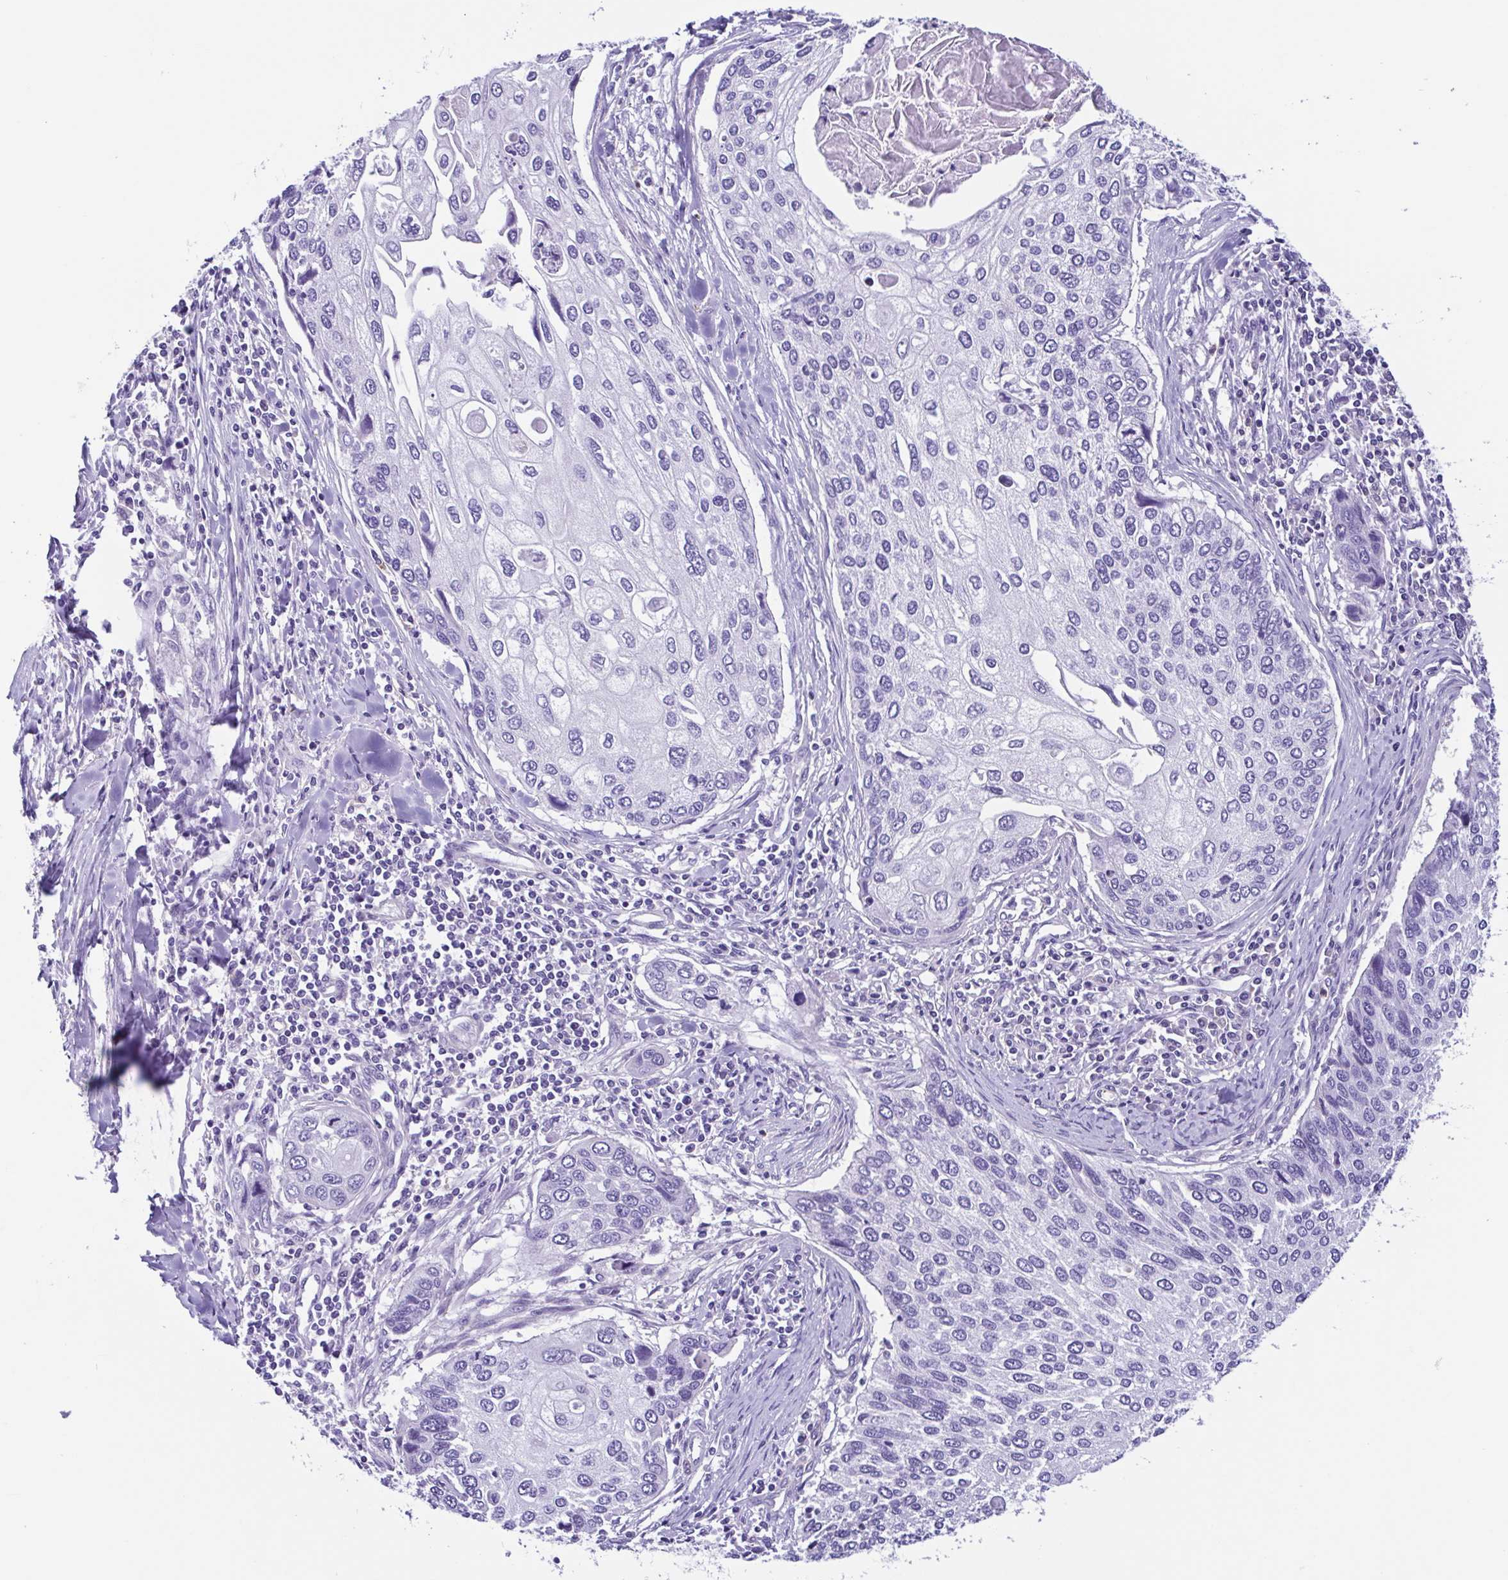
{"staining": {"intensity": "negative", "quantity": "none", "location": "none"}, "tissue": "lung cancer", "cell_type": "Tumor cells", "image_type": "cancer", "snomed": [{"axis": "morphology", "description": "Squamous cell carcinoma, NOS"}, {"axis": "morphology", "description": "Squamous cell carcinoma, metastatic, NOS"}, {"axis": "topography", "description": "Lung"}], "caption": "A histopathology image of human lung metastatic squamous cell carcinoma is negative for staining in tumor cells.", "gene": "CYP11B1", "patient": {"sex": "male", "age": 63}}